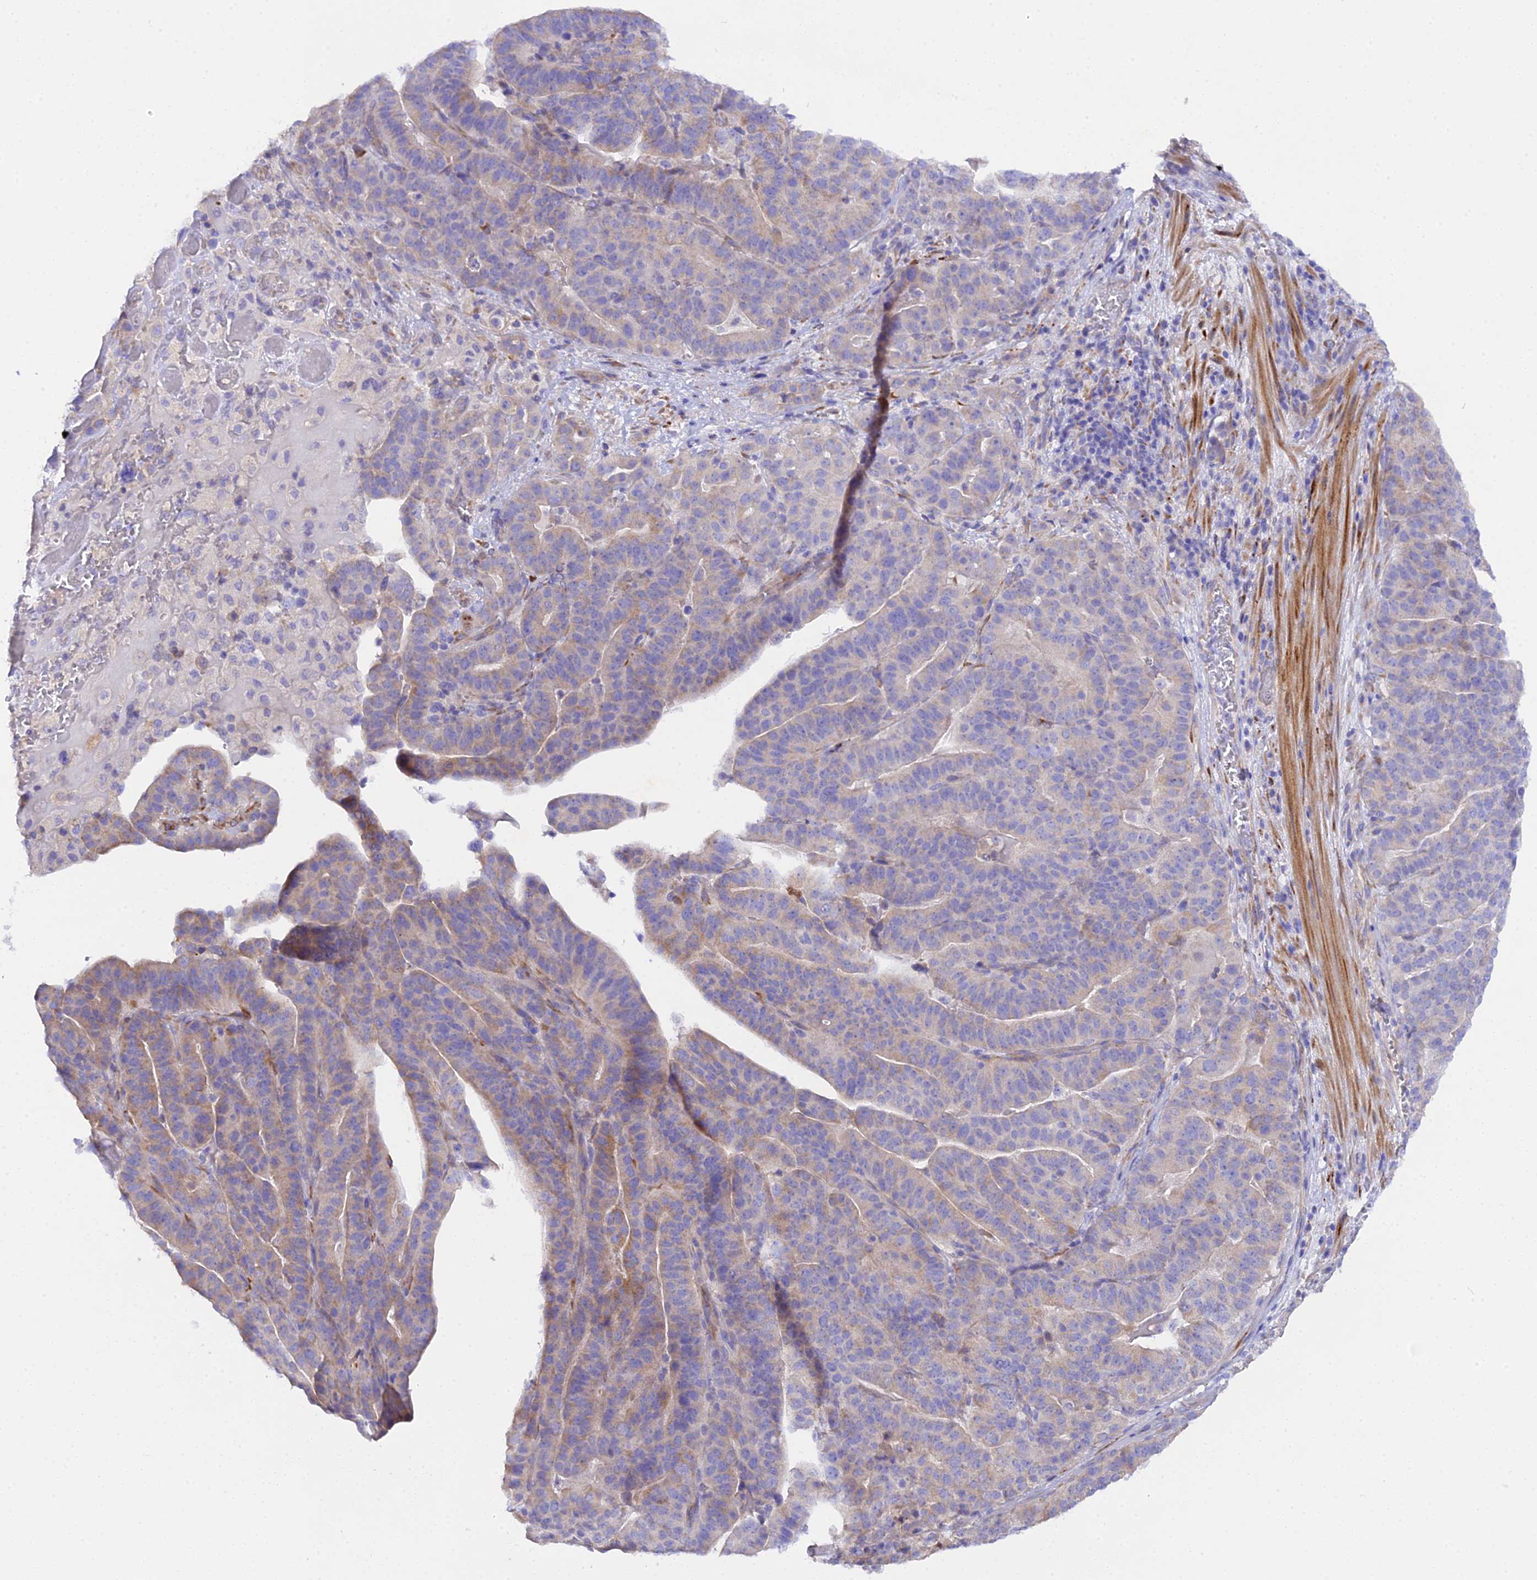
{"staining": {"intensity": "weak", "quantity": "25%-75%", "location": "cytoplasmic/membranous"}, "tissue": "stomach cancer", "cell_type": "Tumor cells", "image_type": "cancer", "snomed": [{"axis": "morphology", "description": "Adenocarcinoma, NOS"}, {"axis": "topography", "description": "Stomach"}], "caption": "This is an image of immunohistochemistry staining of stomach adenocarcinoma, which shows weak staining in the cytoplasmic/membranous of tumor cells.", "gene": "CFAP45", "patient": {"sex": "male", "age": 48}}